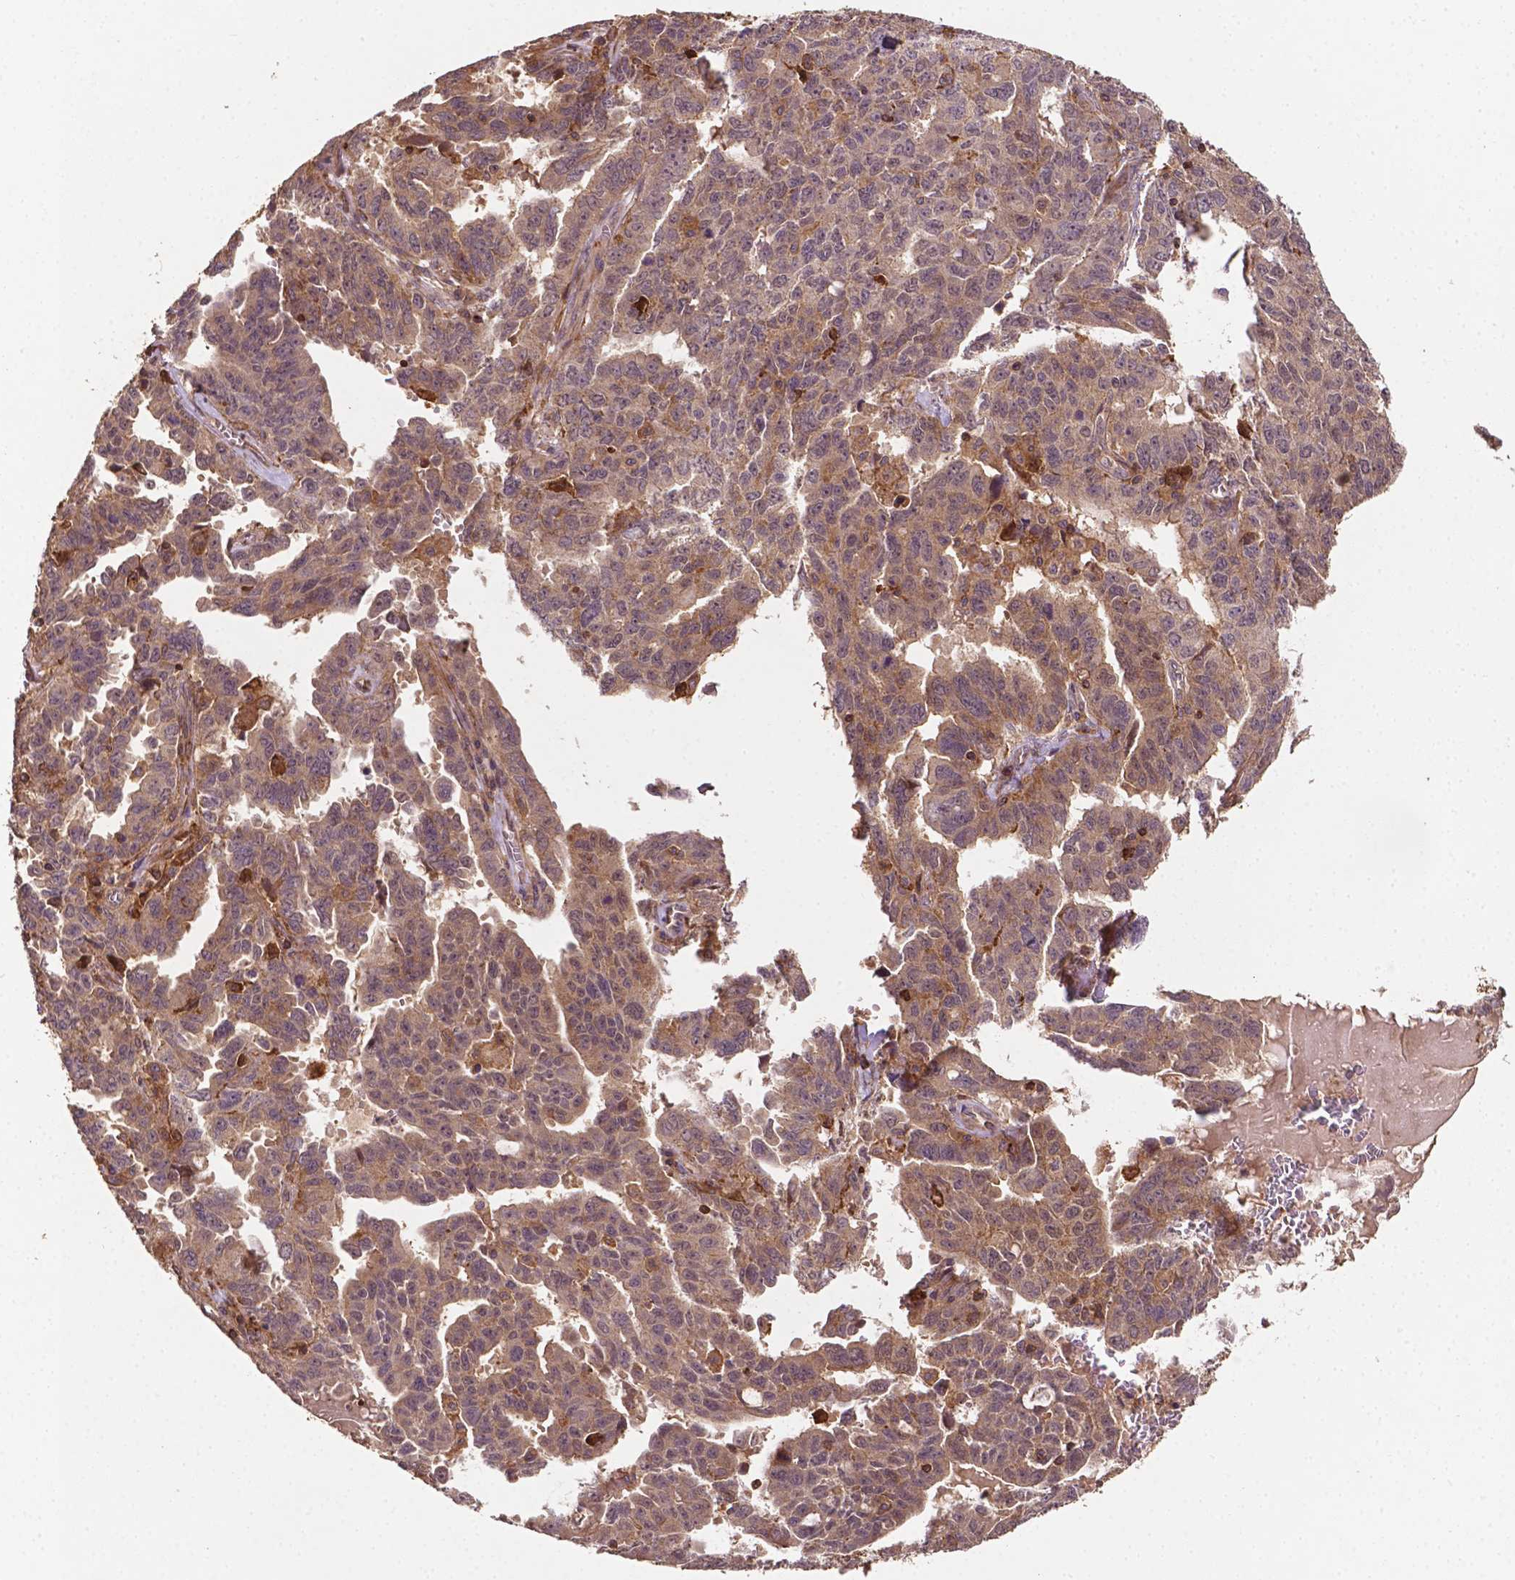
{"staining": {"intensity": "moderate", "quantity": "25%-75%", "location": "cytoplasmic/membranous"}, "tissue": "ovarian cancer", "cell_type": "Tumor cells", "image_type": "cancer", "snomed": [{"axis": "morphology", "description": "Adenocarcinoma, NOS"}, {"axis": "morphology", "description": "Carcinoma, endometroid"}, {"axis": "topography", "description": "Ovary"}], "caption": "The image shows immunohistochemical staining of ovarian cancer (endometroid carcinoma). There is moderate cytoplasmic/membranous expression is identified in approximately 25%-75% of tumor cells.", "gene": "ZMYND19", "patient": {"sex": "female", "age": 72}}